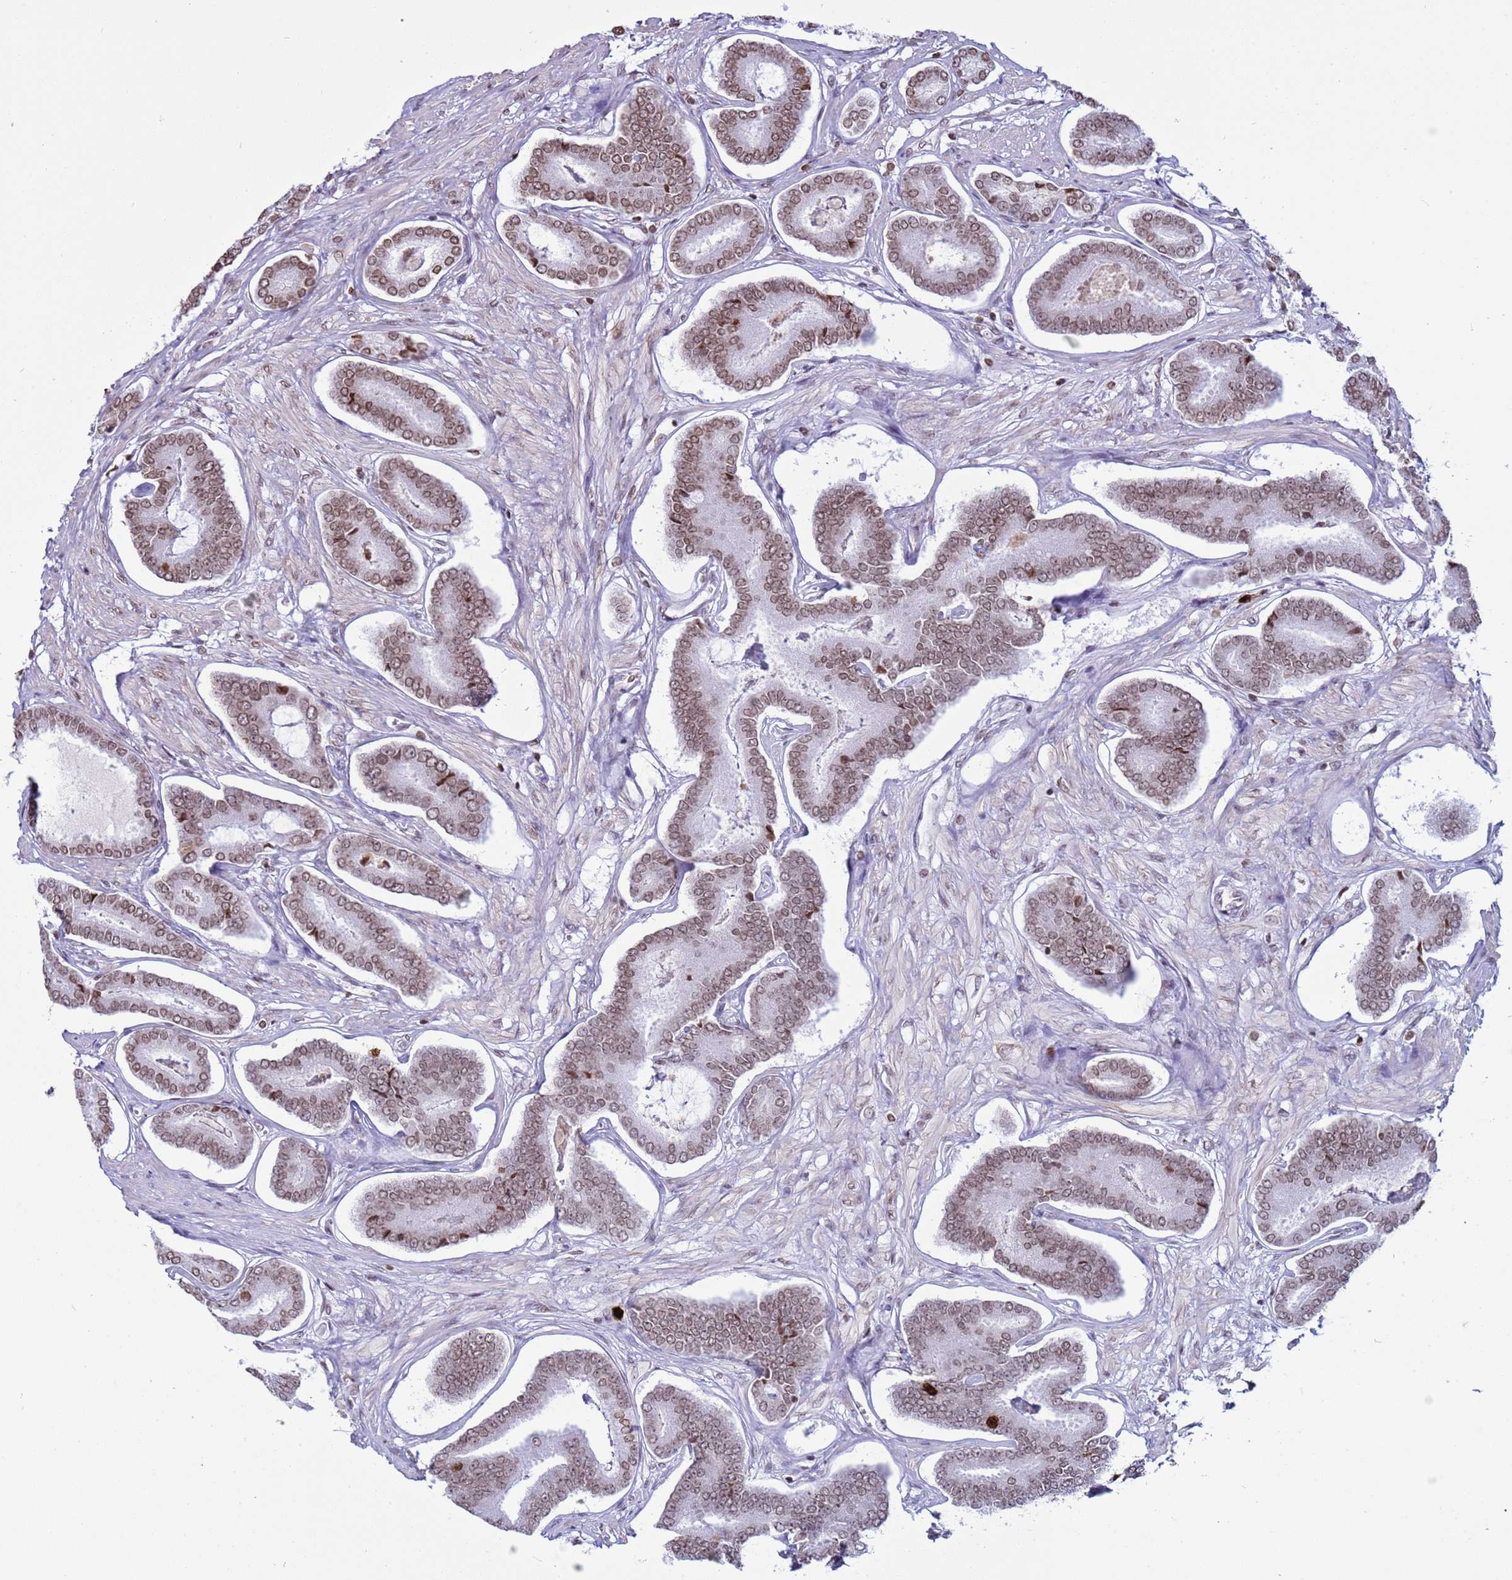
{"staining": {"intensity": "moderate", "quantity": "25%-75%", "location": "nuclear"}, "tissue": "prostate cancer", "cell_type": "Tumor cells", "image_type": "cancer", "snomed": [{"axis": "morphology", "description": "Adenocarcinoma, NOS"}, {"axis": "topography", "description": "Prostate and seminal vesicle, NOS"}], "caption": "Immunohistochemical staining of adenocarcinoma (prostate) displays moderate nuclear protein expression in approximately 25%-75% of tumor cells. (IHC, brightfield microscopy, high magnification).", "gene": "H4C8", "patient": {"sex": "male", "age": 76}}